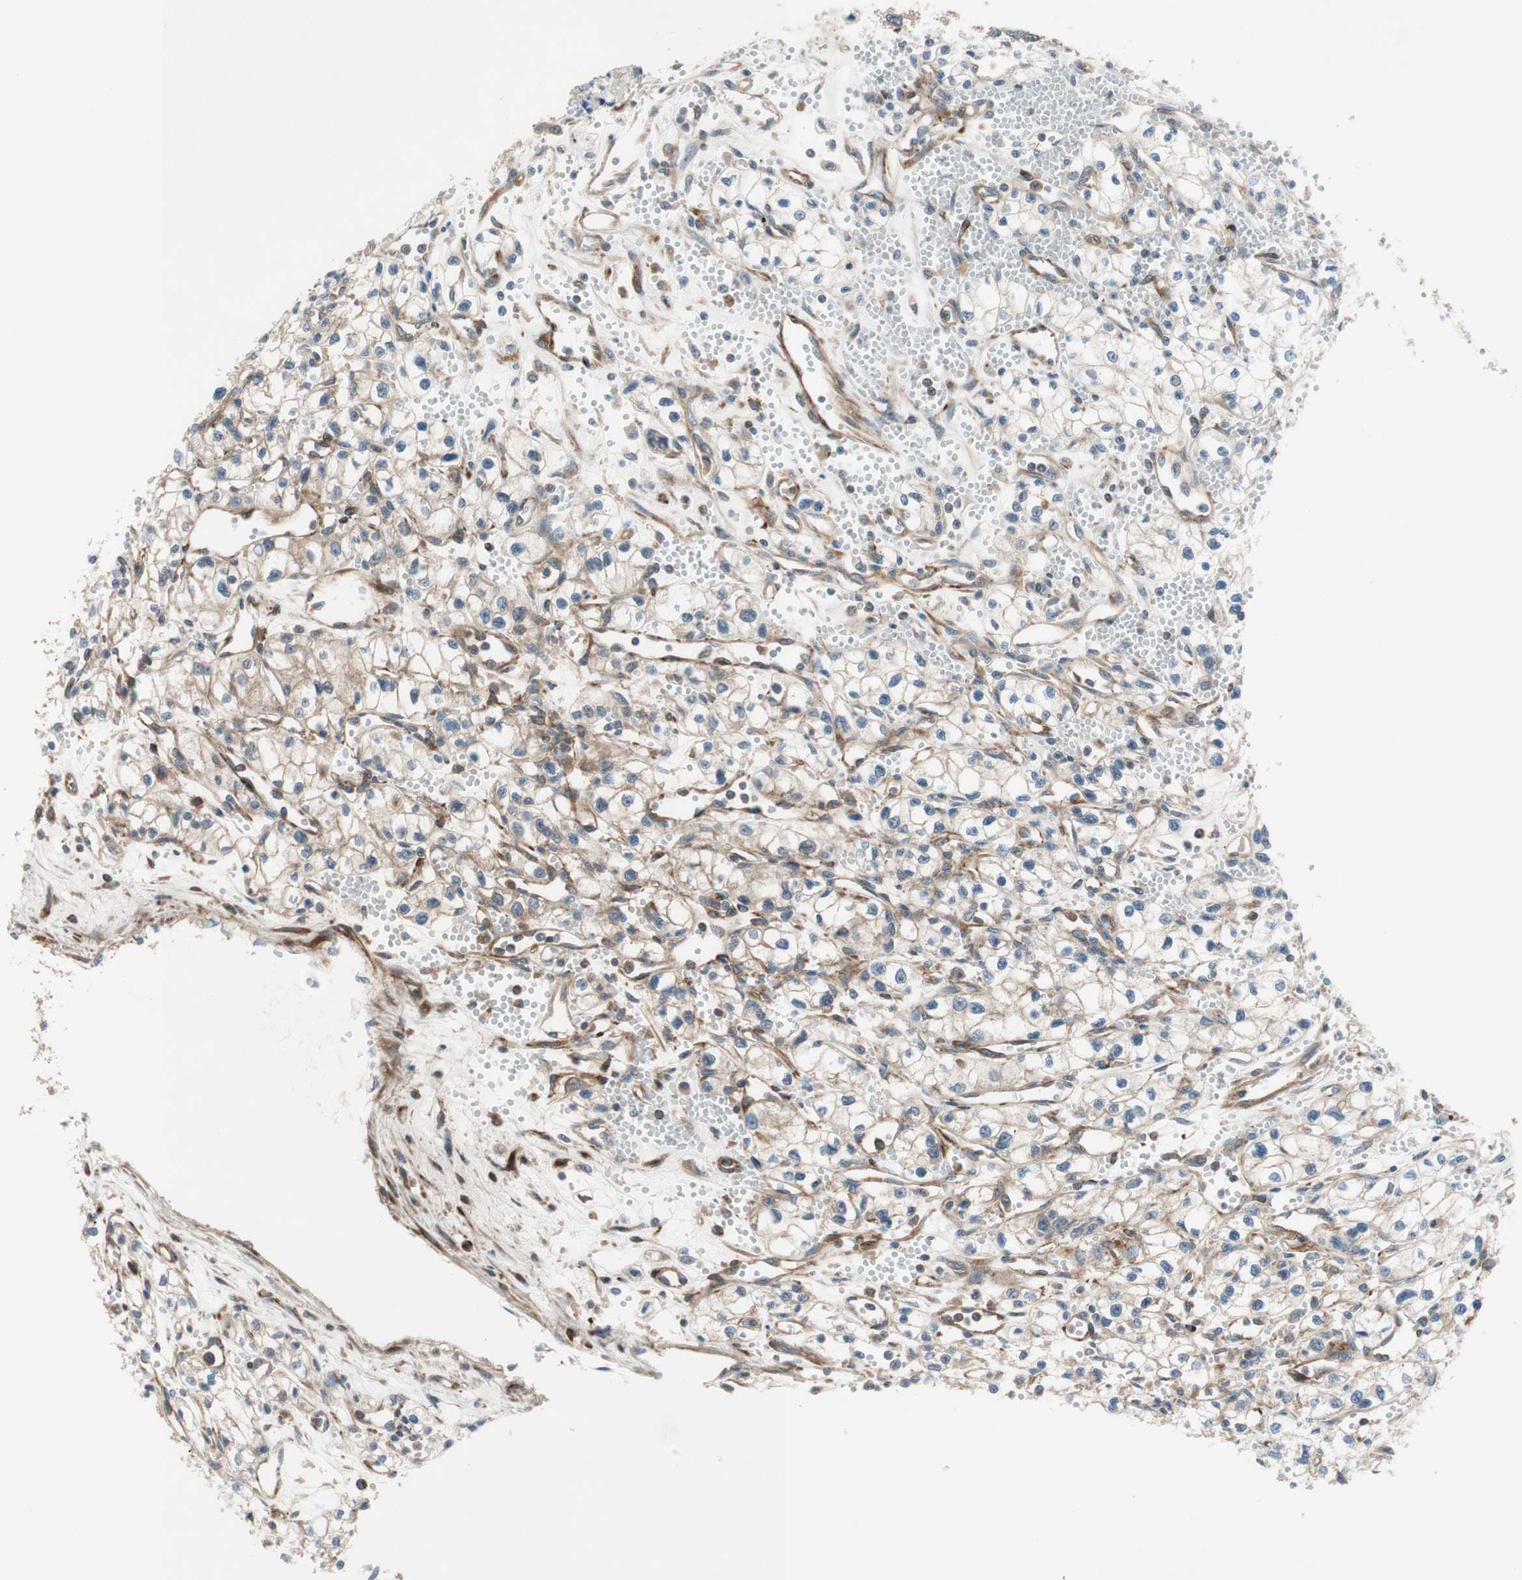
{"staining": {"intensity": "weak", "quantity": ">75%", "location": "cytoplasmic/membranous"}, "tissue": "renal cancer", "cell_type": "Tumor cells", "image_type": "cancer", "snomed": [{"axis": "morphology", "description": "Normal tissue, NOS"}, {"axis": "morphology", "description": "Adenocarcinoma, NOS"}, {"axis": "topography", "description": "Kidney"}], "caption": "This is a micrograph of IHC staining of adenocarcinoma (renal), which shows weak expression in the cytoplasmic/membranous of tumor cells.", "gene": "CCN4", "patient": {"sex": "male", "age": 59}}